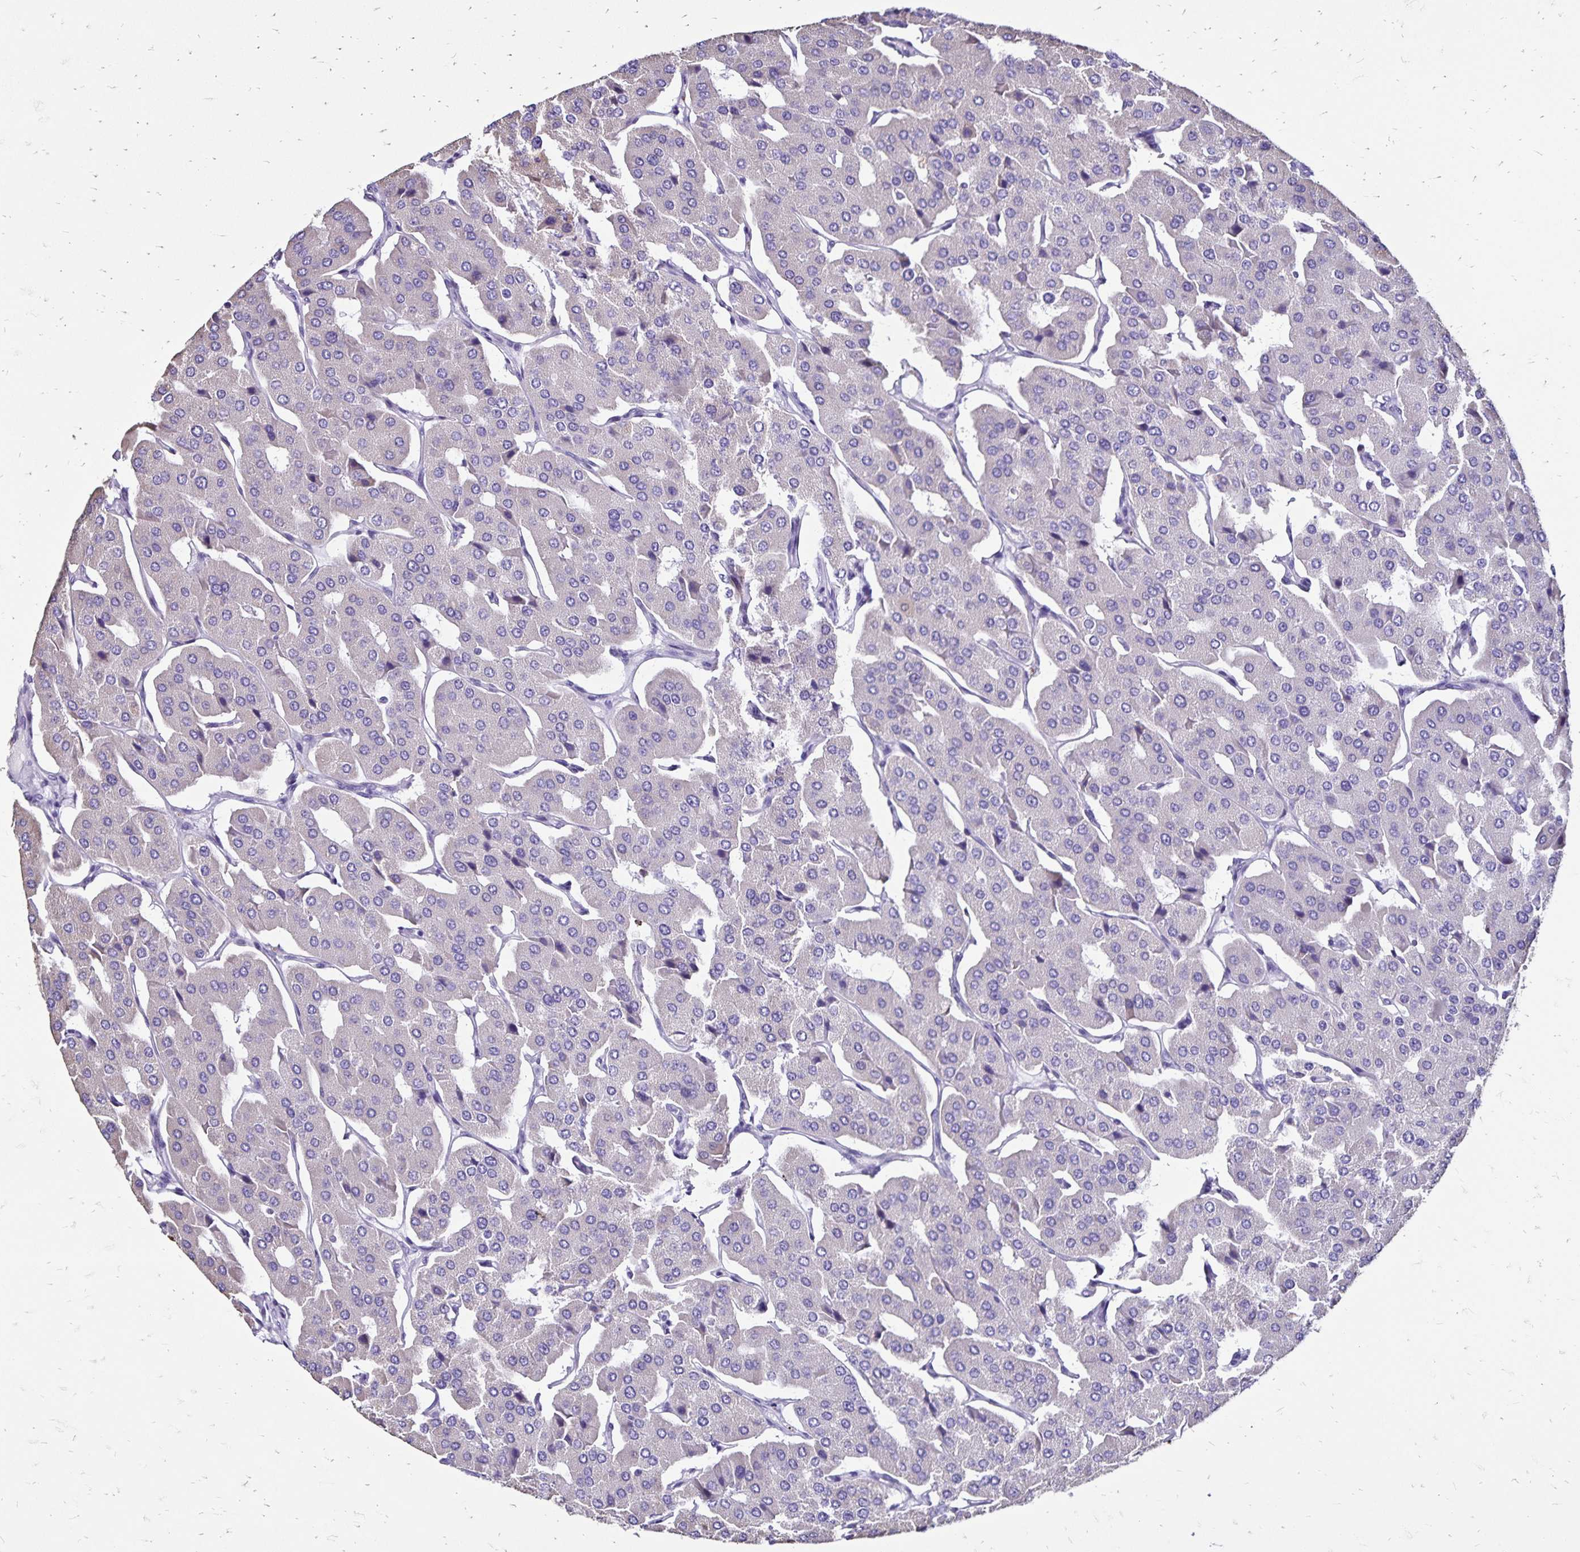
{"staining": {"intensity": "negative", "quantity": "none", "location": "none"}, "tissue": "parathyroid gland", "cell_type": "Glandular cells", "image_type": "normal", "snomed": [{"axis": "morphology", "description": "Normal tissue, NOS"}, {"axis": "morphology", "description": "Adenoma, NOS"}, {"axis": "topography", "description": "Parathyroid gland"}], "caption": "An IHC photomicrograph of normal parathyroid gland is shown. There is no staining in glandular cells of parathyroid gland.", "gene": "EVPL", "patient": {"sex": "female", "age": 86}}